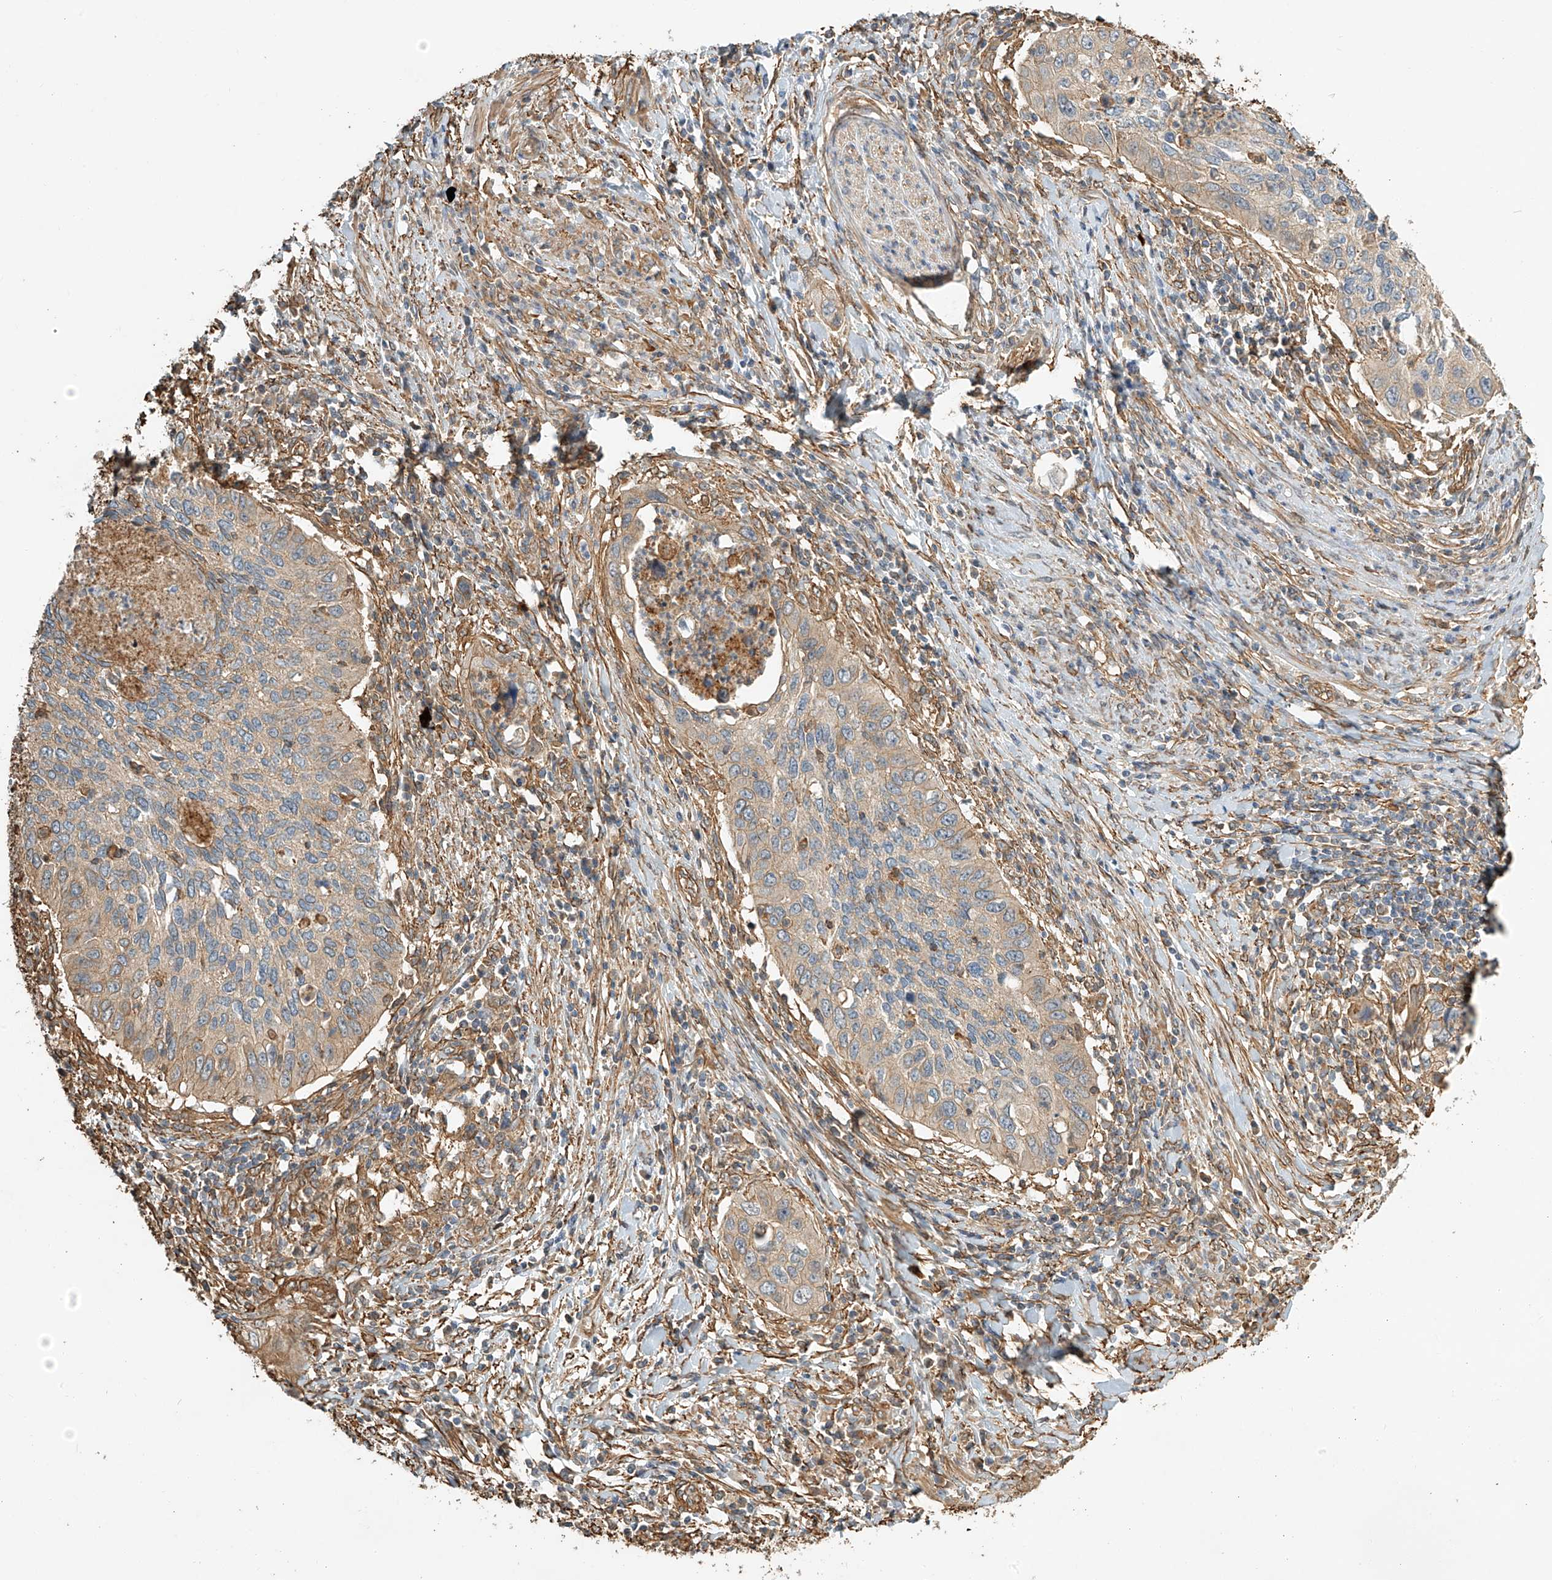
{"staining": {"intensity": "weak", "quantity": "25%-75%", "location": "cytoplasmic/membranous"}, "tissue": "cervical cancer", "cell_type": "Tumor cells", "image_type": "cancer", "snomed": [{"axis": "morphology", "description": "Squamous cell carcinoma, NOS"}, {"axis": "topography", "description": "Cervix"}], "caption": "The micrograph exhibits a brown stain indicating the presence of a protein in the cytoplasmic/membranous of tumor cells in squamous cell carcinoma (cervical).", "gene": "CSMD3", "patient": {"sex": "female", "age": 38}}